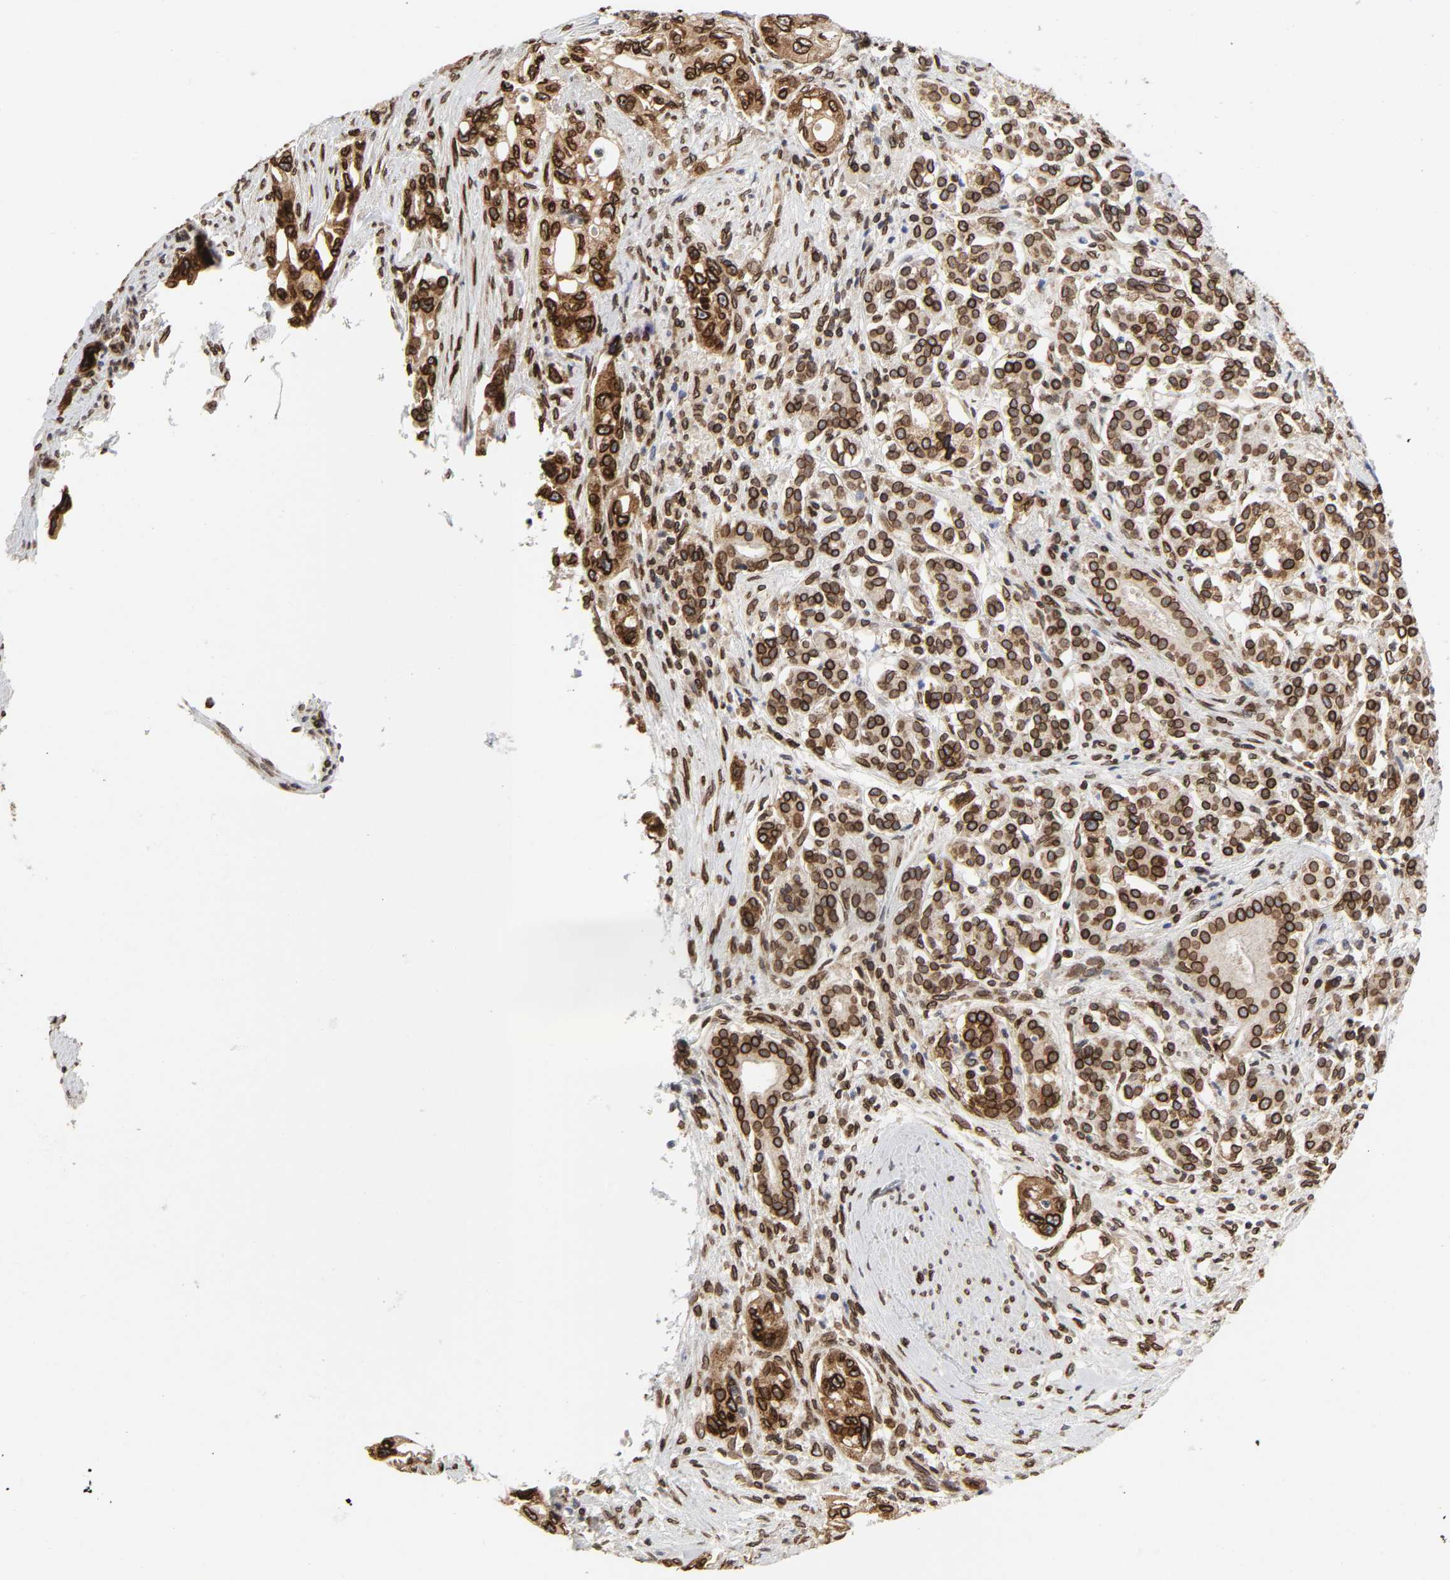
{"staining": {"intensity": "strong", "quantity": ">75%", "location": "cytoplasmic/membranous,nuclear"}, "tissue": "pancreatic cancer", "cell_type": "Tumor cells", "image_type": "cancer", "snomed": [{"axis": "morphology", "description": "Normal tissue, NOS"}, {"axis": "topography", "description": "Pancreas"}], "caption": "Pancreatic cancer stained with immunohistochemistry displays strong cytoplasmic/membranous and nuclear positivity in about >75% of tumor cells. (DAB (3,3'-diaminobenzidine) IHC with brightfield microscopy, high magnification).", "gene": "RANGAP1", "patient": {"sex": "male", "age": 42}}